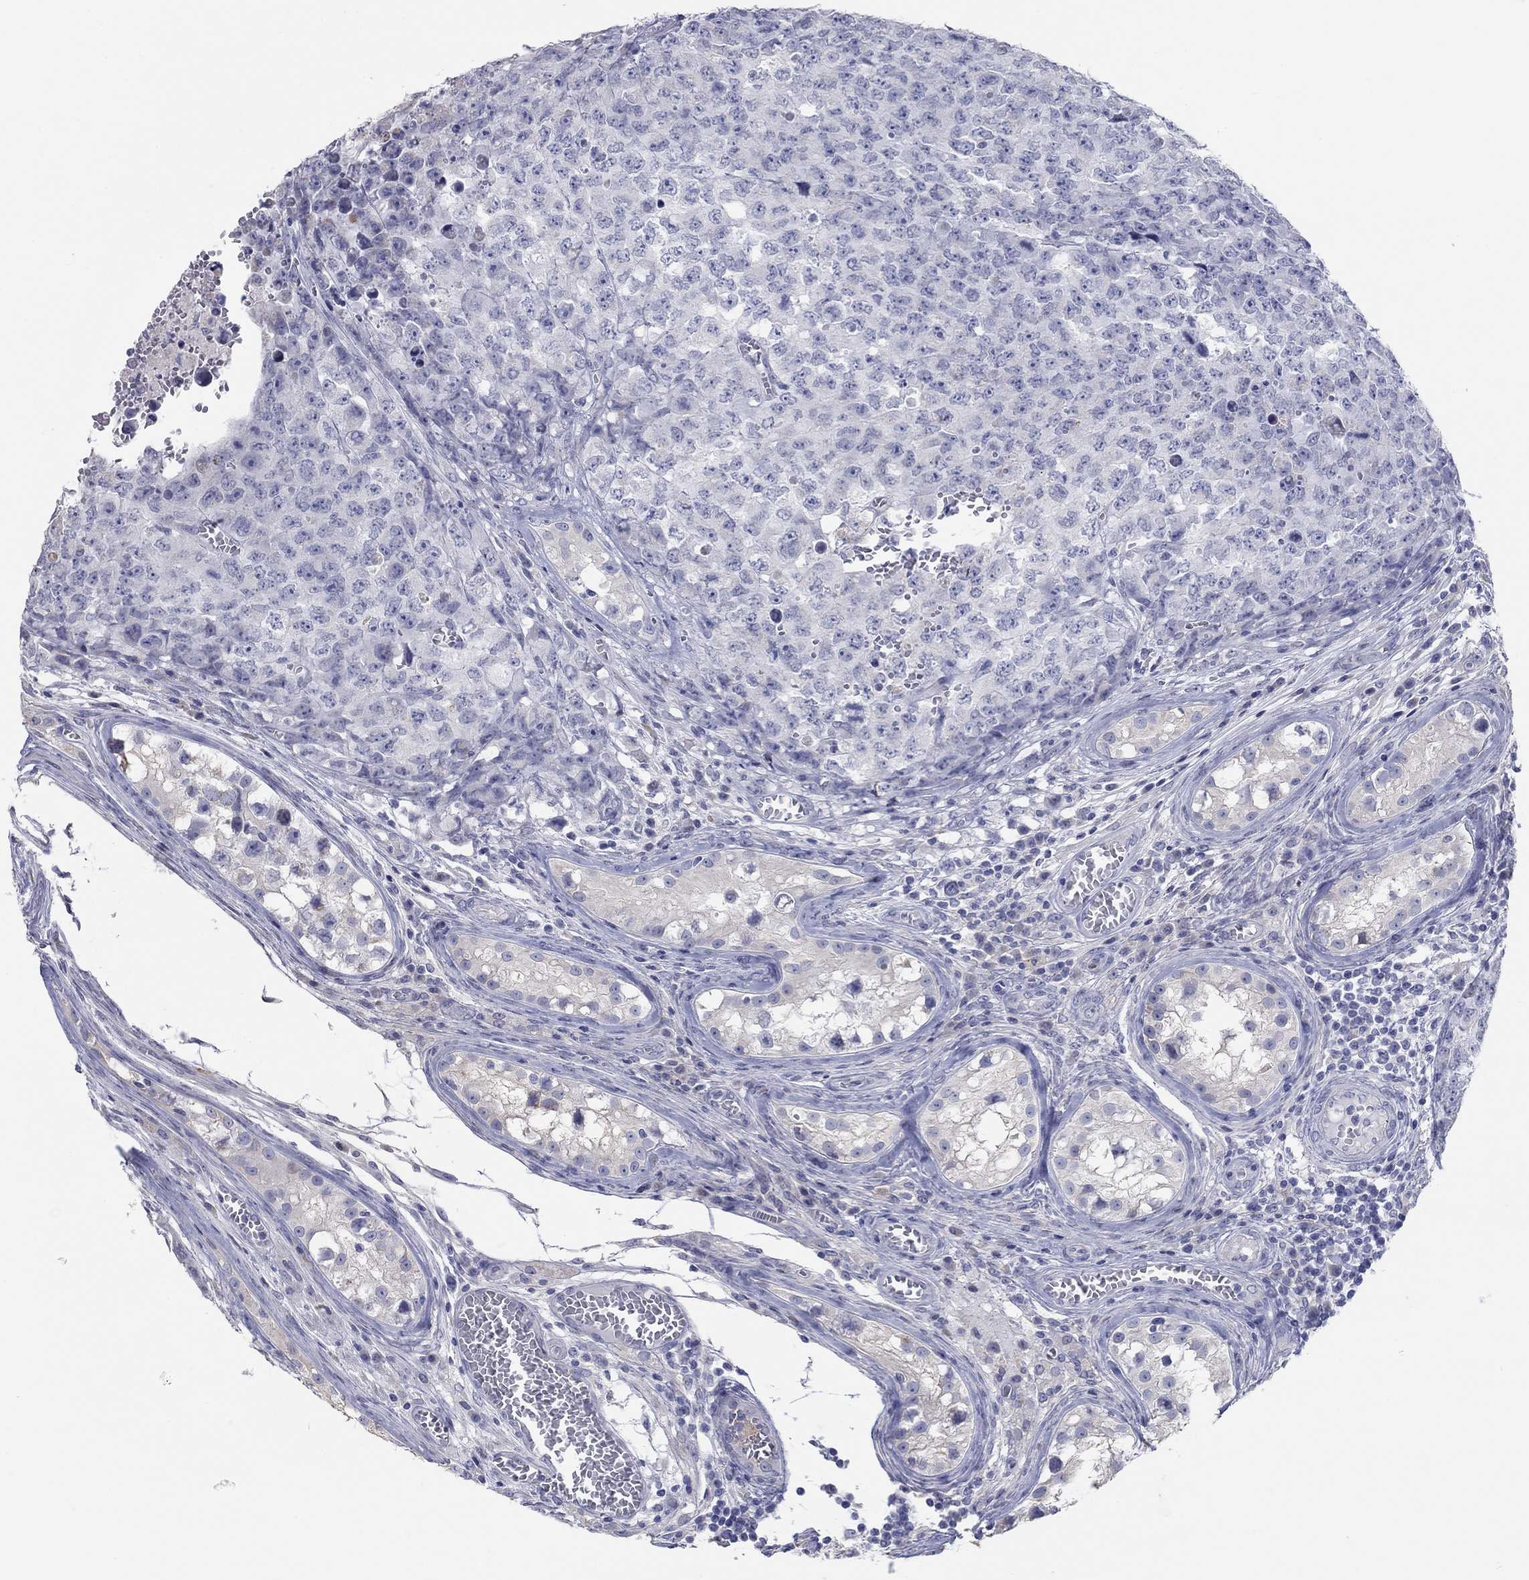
{"staining": {"intensity": "negative", "quantity": "none", "location": "none"}, "tissue": "testis cancer", "cell_type": "Tumor cells", "image_type": "cancer", "snomed": [{"axis": "morphology", "description": "Carcinoma, Embryonal, NOS"}, {"axis": "topography", "description": "Testis"}], "caption": "Immunohistochemistry histopathology image of neoplastic tissue: human embryonal carcinoma (testis) stained with DAB (3,3'-diaminobenzidine) exhibits no significant protein staining in tumor cells. The staining is performed using DAB brown chromogen with nuclei counter-stained in using hematoxylin.", "gene": "LRRC4C", "patient": {"sex": "male", "age": 23}}